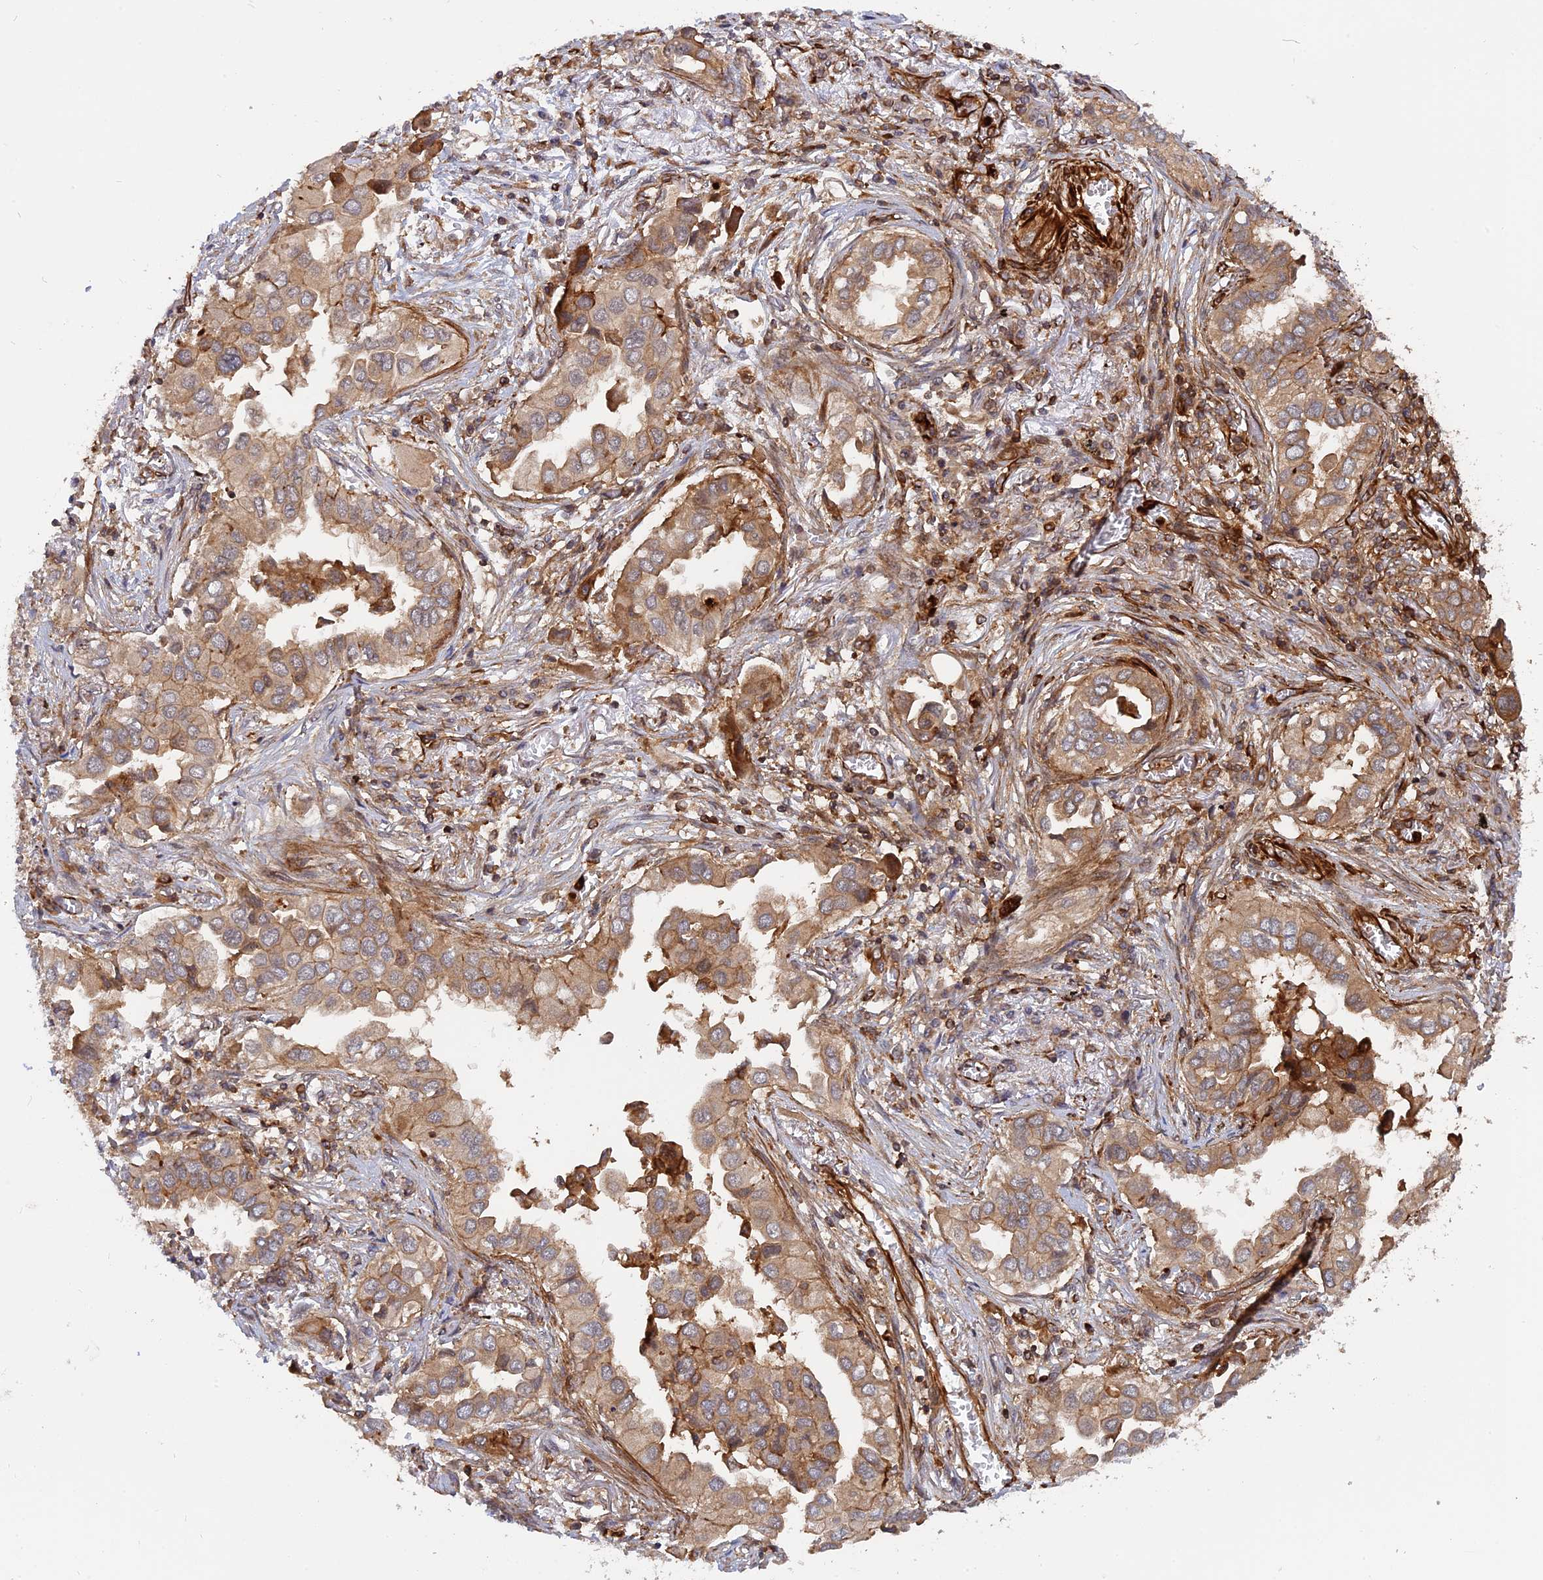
{"staining": {"intensity": "moderate", "quantity": ">75%", "location": "cytoplasmic/membranous"}, "tissue": "lung cancer", "cell_type": "Tumor cells", "image_type": "cancer", "snomed": [{"axis": "morphology", "description": "Adenocarcinoma, NOS"}, {"axis": "topography", "description": "Lung"}], "caption": "A brown stain shows moderate cytoplasmic/membranous expression of a protein in human lung adenocarcinoma tumor cells. The protein of interest is shown in brown color, while the nuclei are stained blue.", "gene": "PHLDB3", "patient": {"sex": "female", "age": 76}}